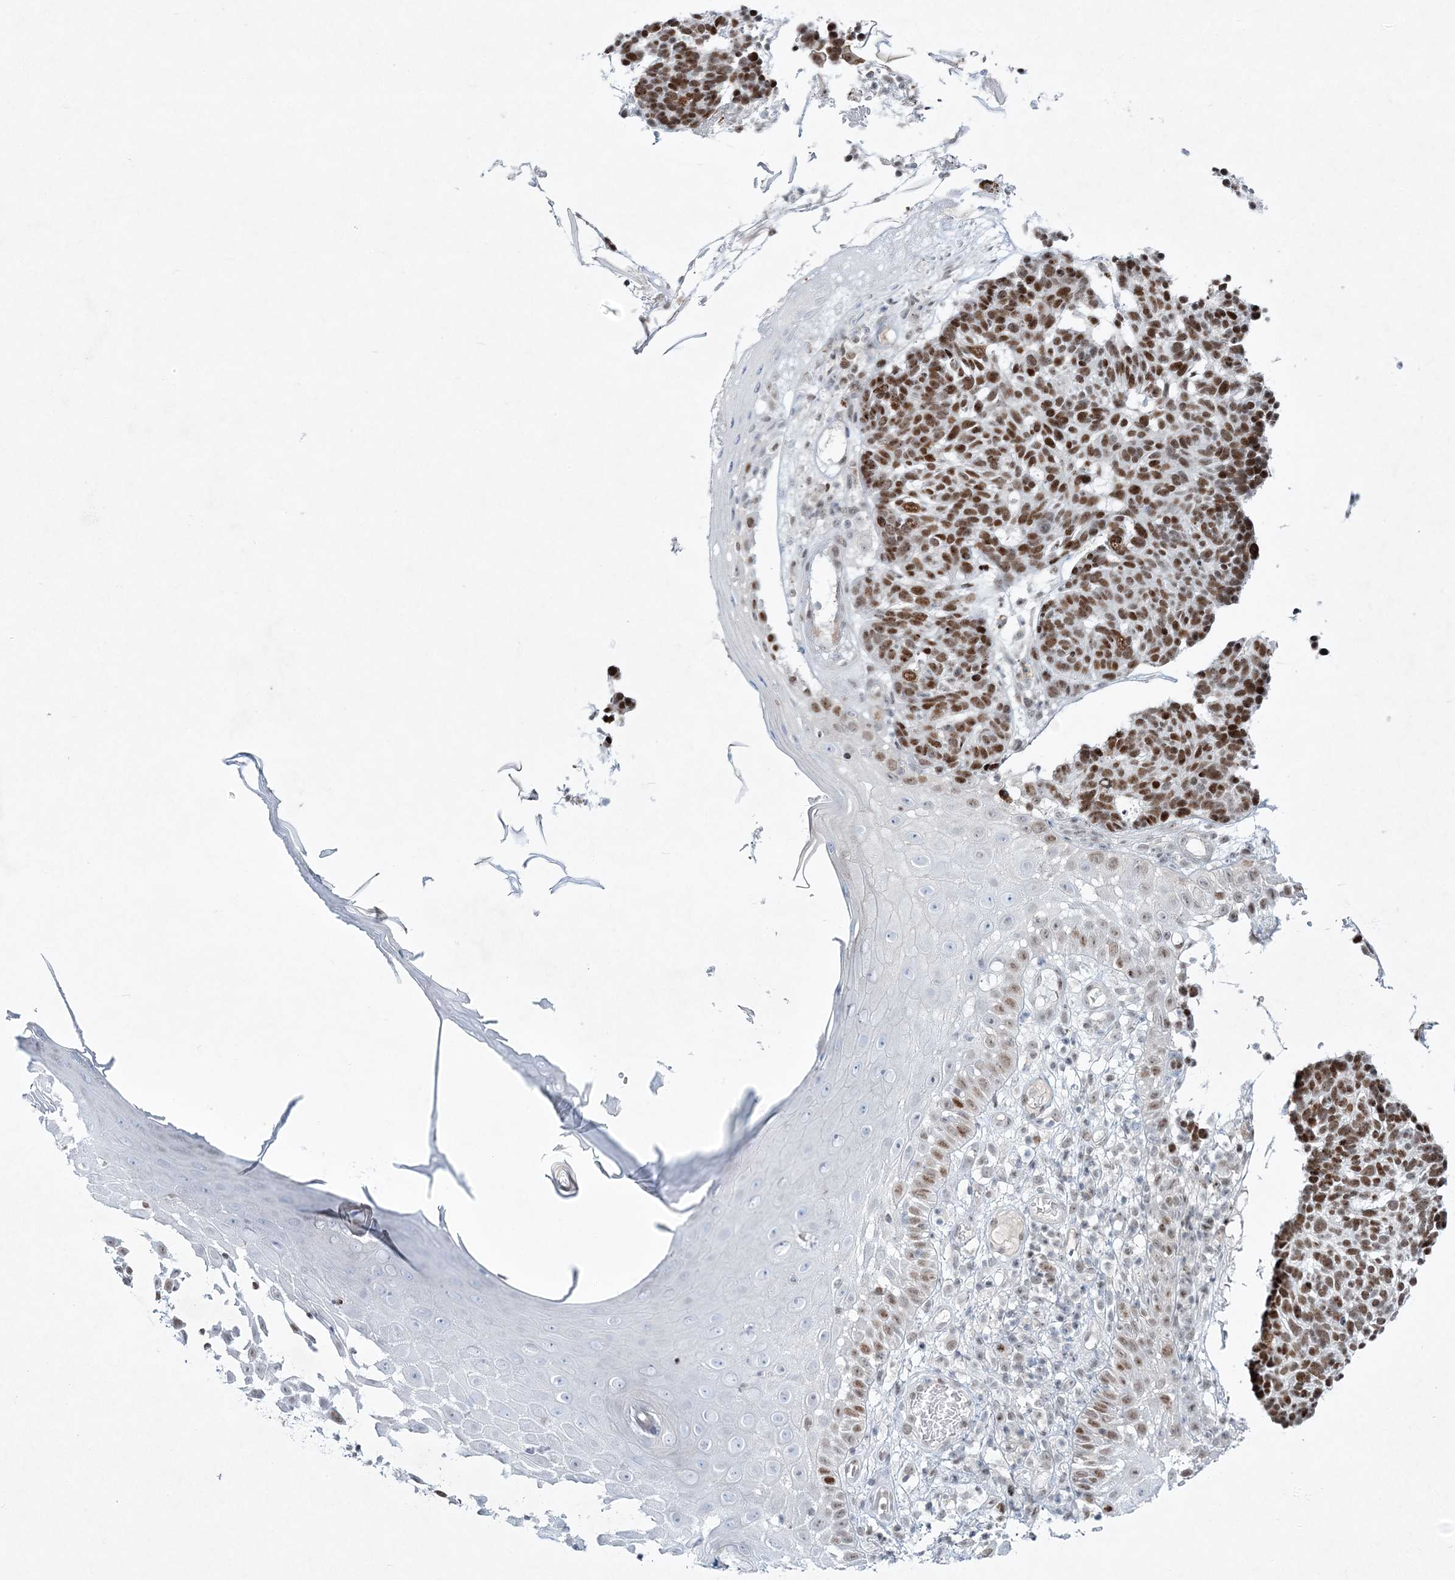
{"staining": {"intensity": "moderate", "quantity": ">75%", "location": "nuclear"}, "tissue": "skin cancer", "cell_type": "Tumor cells", "image_type": "cancer", "snomed": [{"axis": "morphology", "description": "Basal cell carcinoma"}, {"axis": "topography", "description": "Skin"}], "caption": "A brown stain highlights moderate nuclear positivity of a protein in human skin cancer tumor cells. (DAB (3,3'-diaminobenzidine) IHC with brightfield microscopy, high magnification).", "gene": "LRRFIP2", "patient": {"sex": "male", "age": 85}}